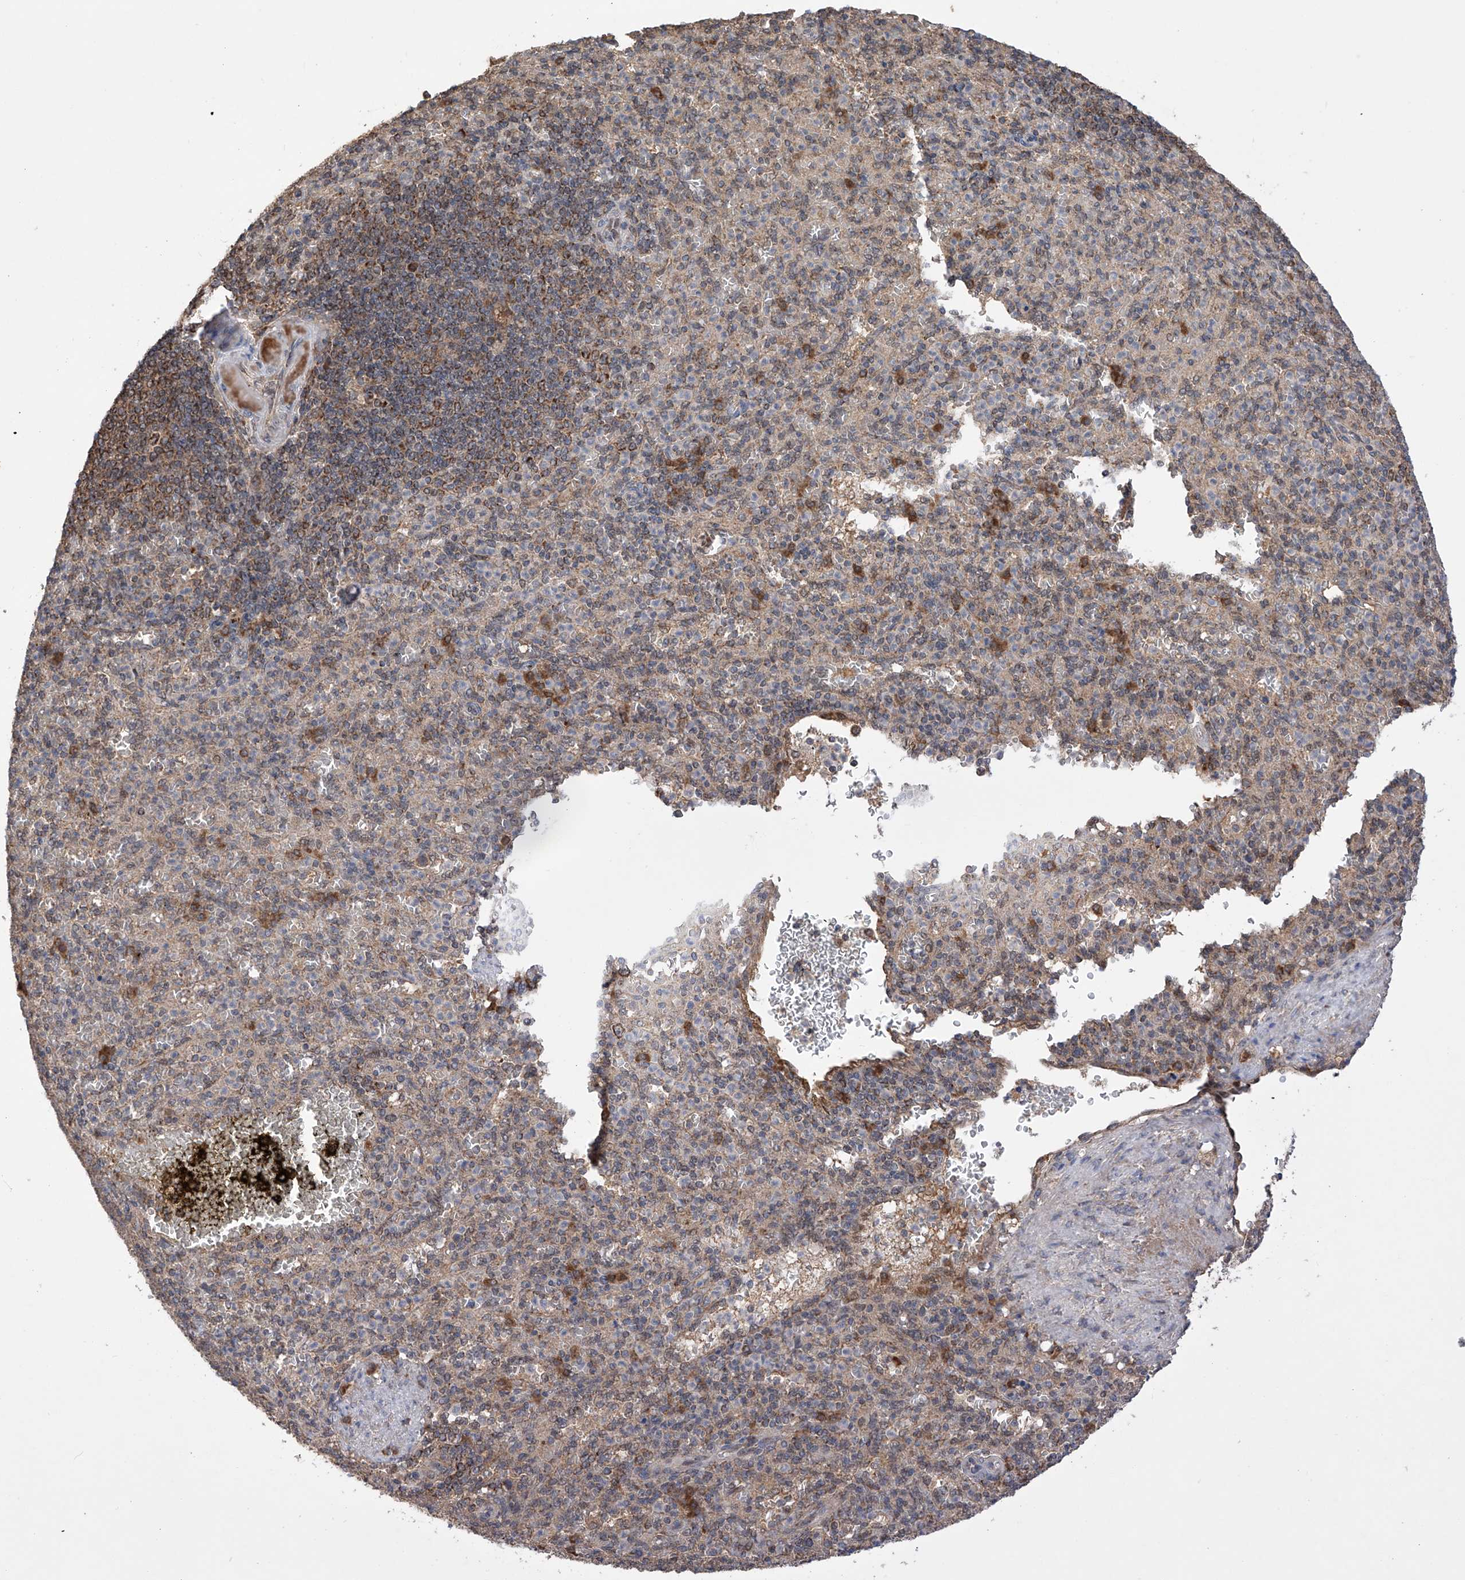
{"staining": {"intensity": "moderate", "quantity": "<25%", "location": "cytoplasmic/membranous"}, "tissue": "spleen", "cell_type": "Cells in red pulp", "image_type": "normal", "snomed": [{"axis": "morphology", "description": "Normal tissue, NOS"}, {"axis": "topography", "description": "Spleen"}], "caption": "Immunohistochemistry of unremarkable spleen shows low levels of moderate cytoplasmic/membranous staining in about <25% of cells in red pulp.", "gene": "SDHAF4", "patient": {"sex": "female", "age": 74}}